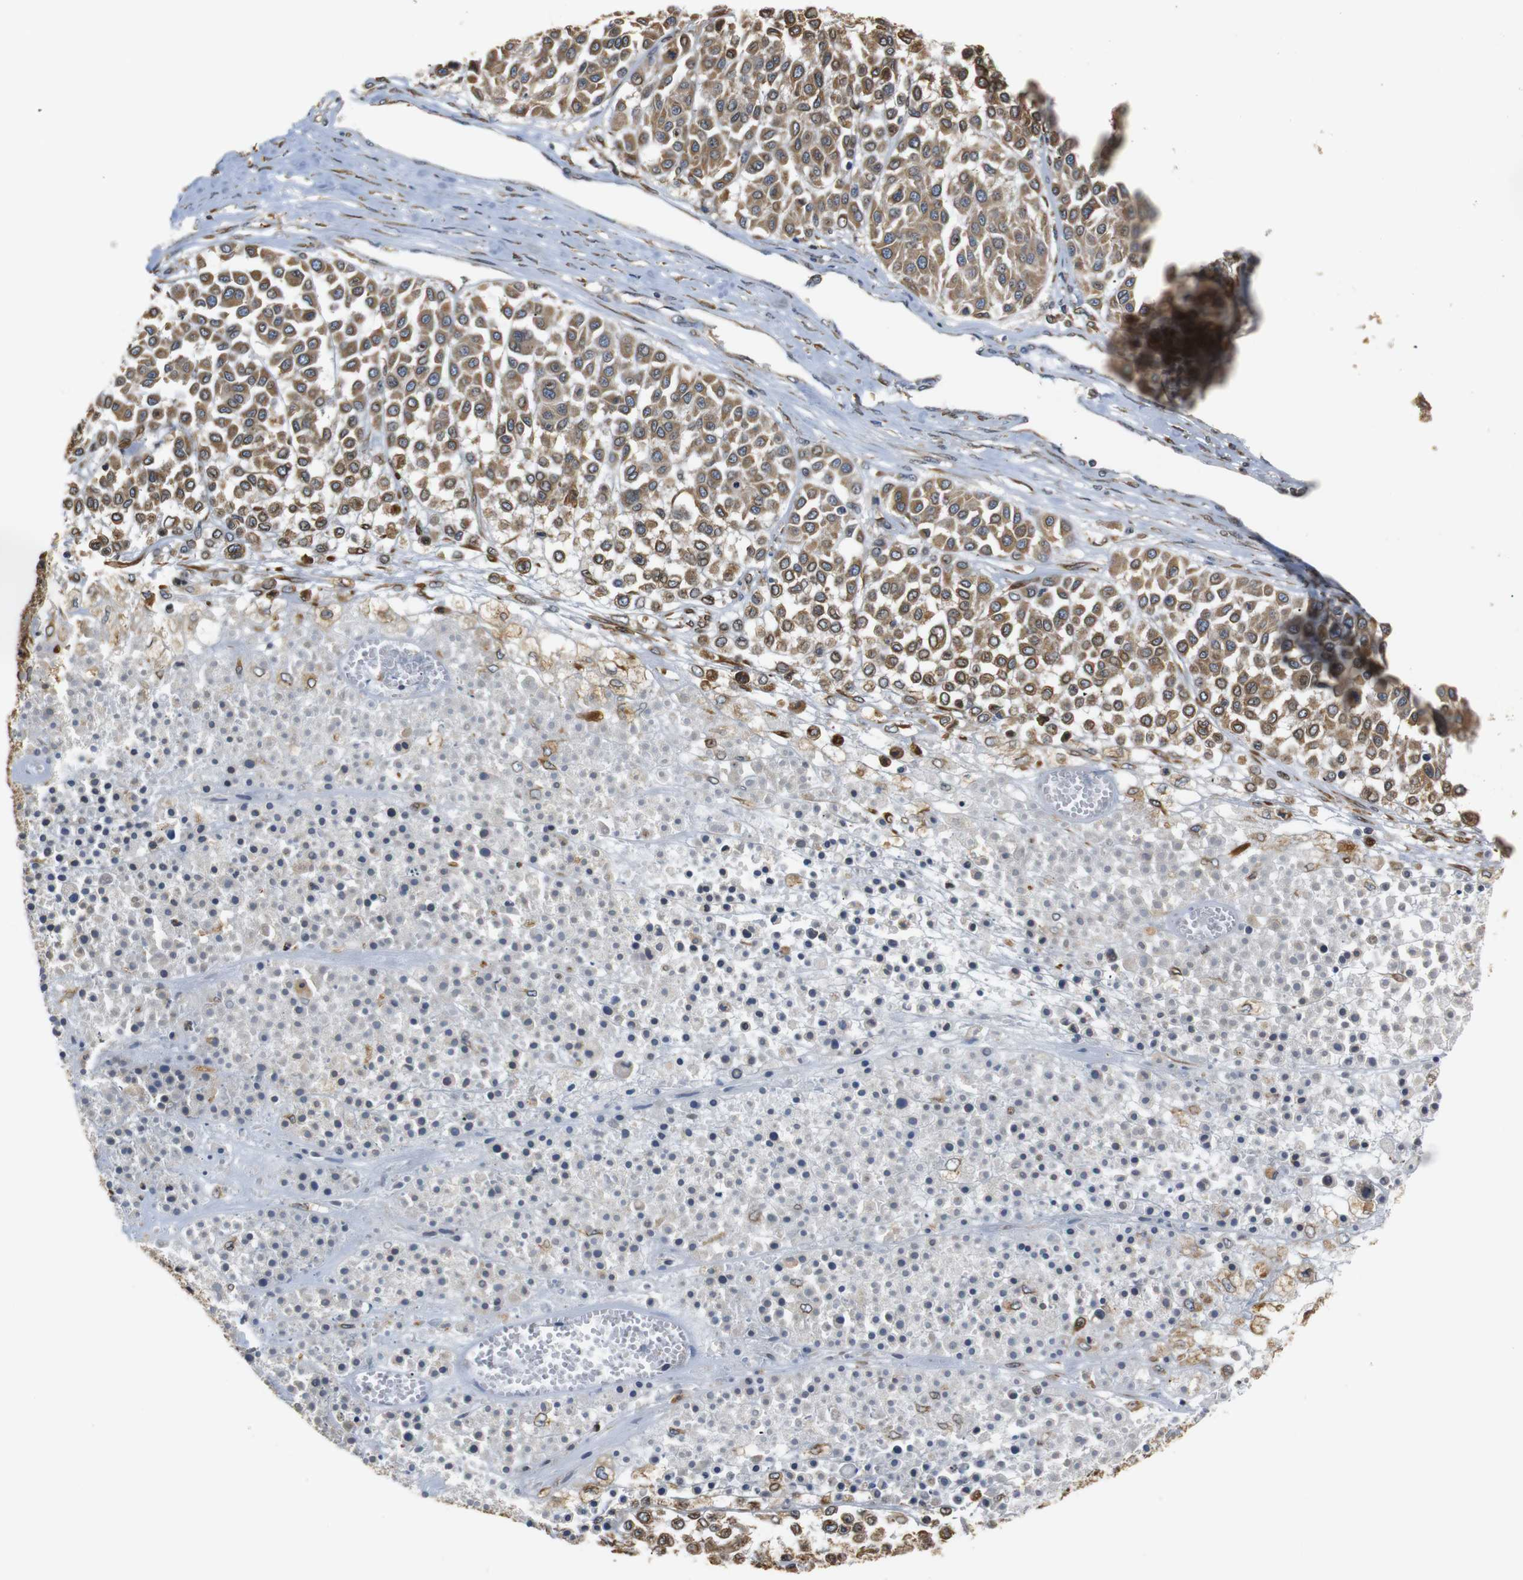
{"staining": {"intensity": "moderate", "quantity": ">75%", "location": "cytoplasmic/membranous"}, "tissue": "melanoma", "cell_type": "Tumor cells", "image_type": "cancer", "snomed": [{"axis": "morphology", "description": "Malignant melanoma, Metastatic site"}, {"axis": "topography", "description": "Soft tissue"}], "caption": "Immunohistochemical staining of human malignant melanoma (metastatic site) demonstrates moderate cytoplasmic/membranous protein expression in approximately >75% of tumor cells.", "gene": "TMED2", "patient": {"sex": "male", "age": 41}}